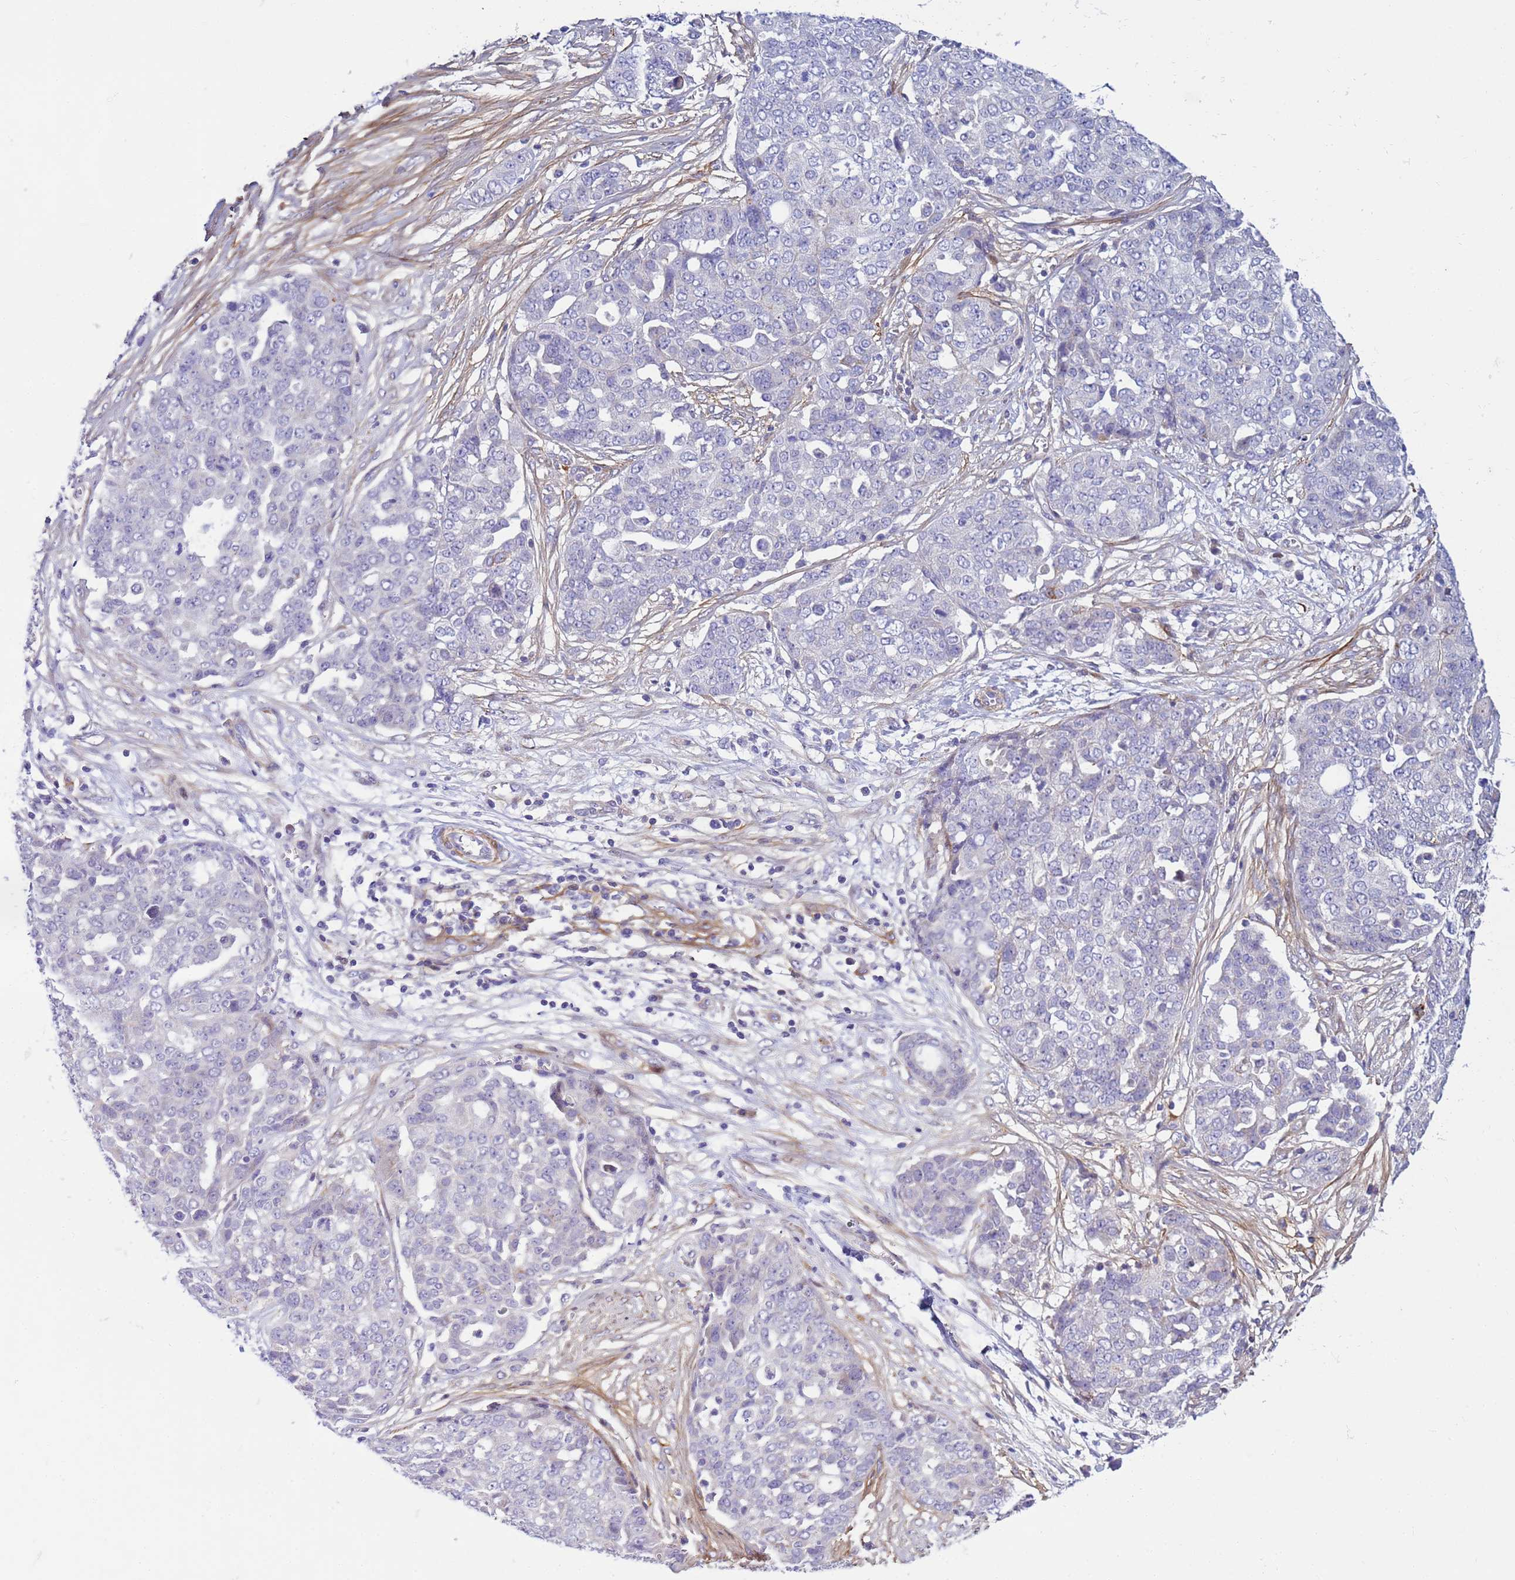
{"staining": {"intensity": "negative", "quantity": "none", "location": "none"}, "tissue": "ovarian cancer", "cell_type": "Tumor cells", "image_type": "cancer", "snomed": [{"axis": "morphology", "description": "Cystadenocarcinoma, serous, NOS"}, {"axis": "topography", "description": "Soft tissue"}, {"axis": "topography", "description": "Ovary"}], "caption": "The histopathology image reveals no staining of tumor cells in ovarian cancer (serous cystadenocarcinoma).", "gene": "P2RX7", "patient": {"sex": "female", "age": 57}}